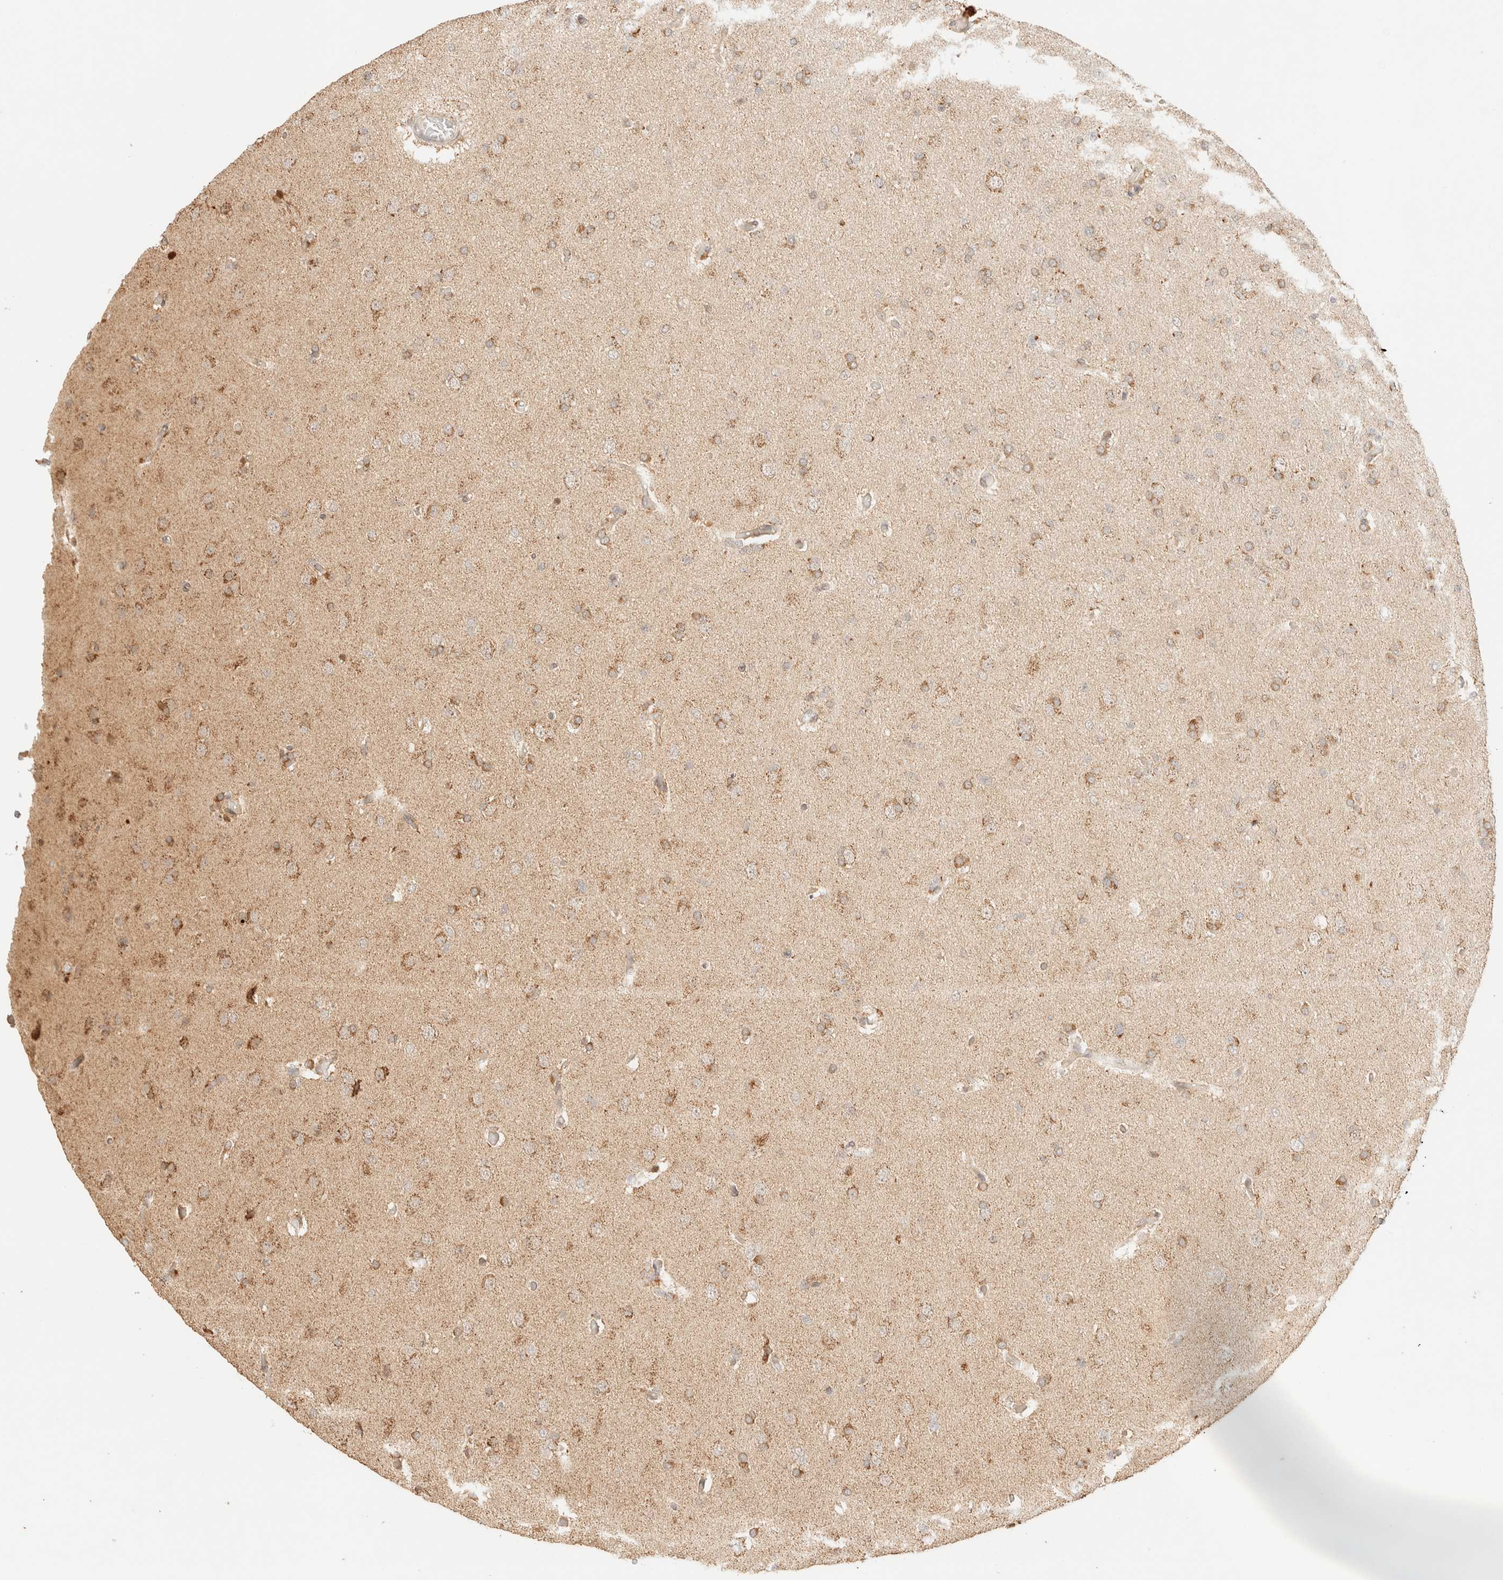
{"staining": {"intensity": "weak", "quantity": "25%-75%", "location": "cytoplasmic/membranous"}, "tissue": "glioma", "cell_type": "Tumor cells", "image_type": "cancer", "snomed": [{"axis": "morphology", "description": "Glioma, malignant, High grade"}, {"axis": "topography", "description": "Cerebral cortex"}], "caption": "Approximately 25%-75% of tumor cells in human malignant glioma (high-grade) exhibit weak cytoplasmic/membranous protein expression as visualized by brown immunohistochemical staining.", "gene": "TACO1", "patient": {"sex": "female", "age": 36}}